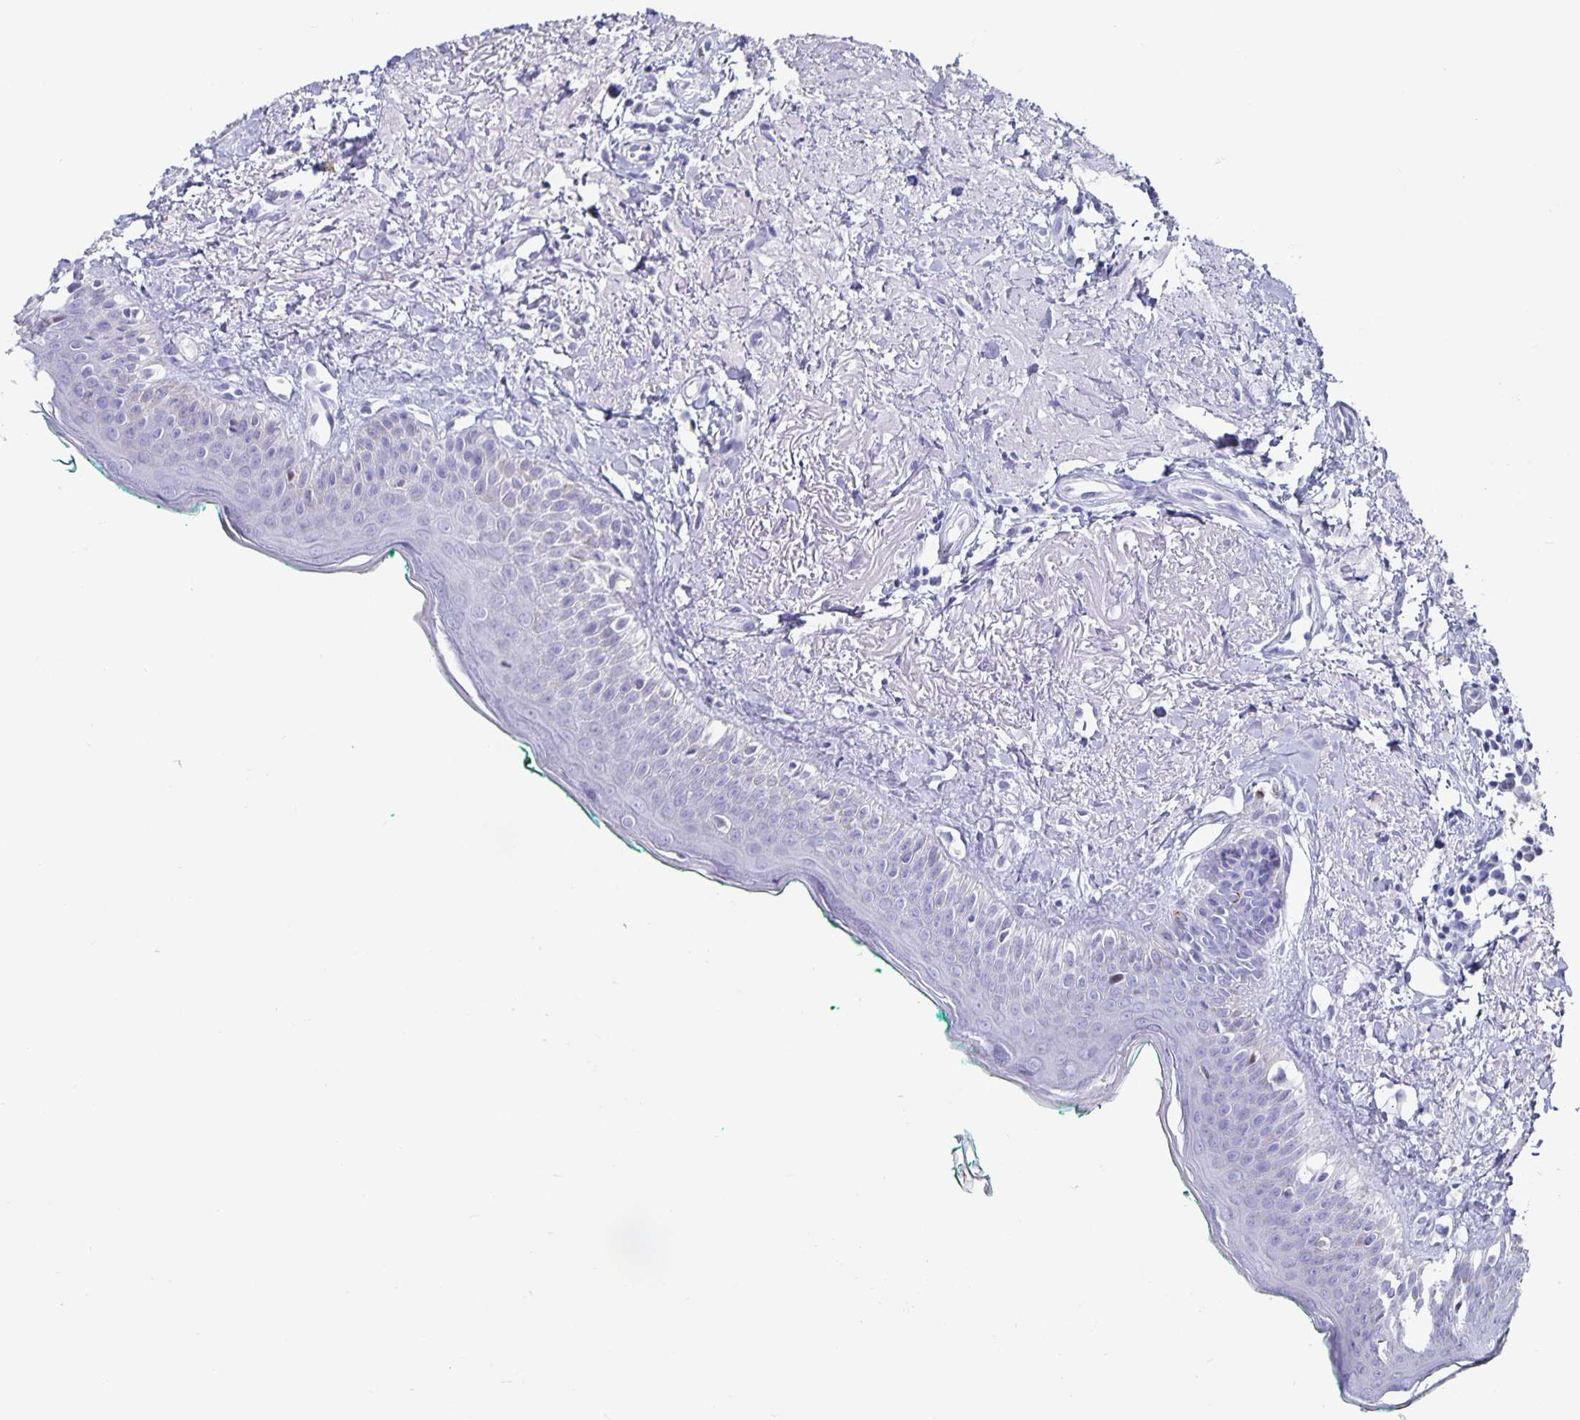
{"staining": {"intensity": "negative", "quantity": "none", "location": "none"}, "tissue": "oral mucosa", "cell_type": "Squamous epithelial cells", "image_type": "normal", "snomed": [{"axis": "morphology", "description": "Normal tissue, NOS"}, {"axis": "topography", "description": "Oral tissue"}], "caption": "An IHC image of unremarkable oral mucosa is shown. There is no staining in squamous epithelial cells of oral mucosa. (Brightfield microscopy of DAB immunohistochemistry at high magnification).", "gene": "CHGA", "patient": {"sex": "female", "age": 70}}